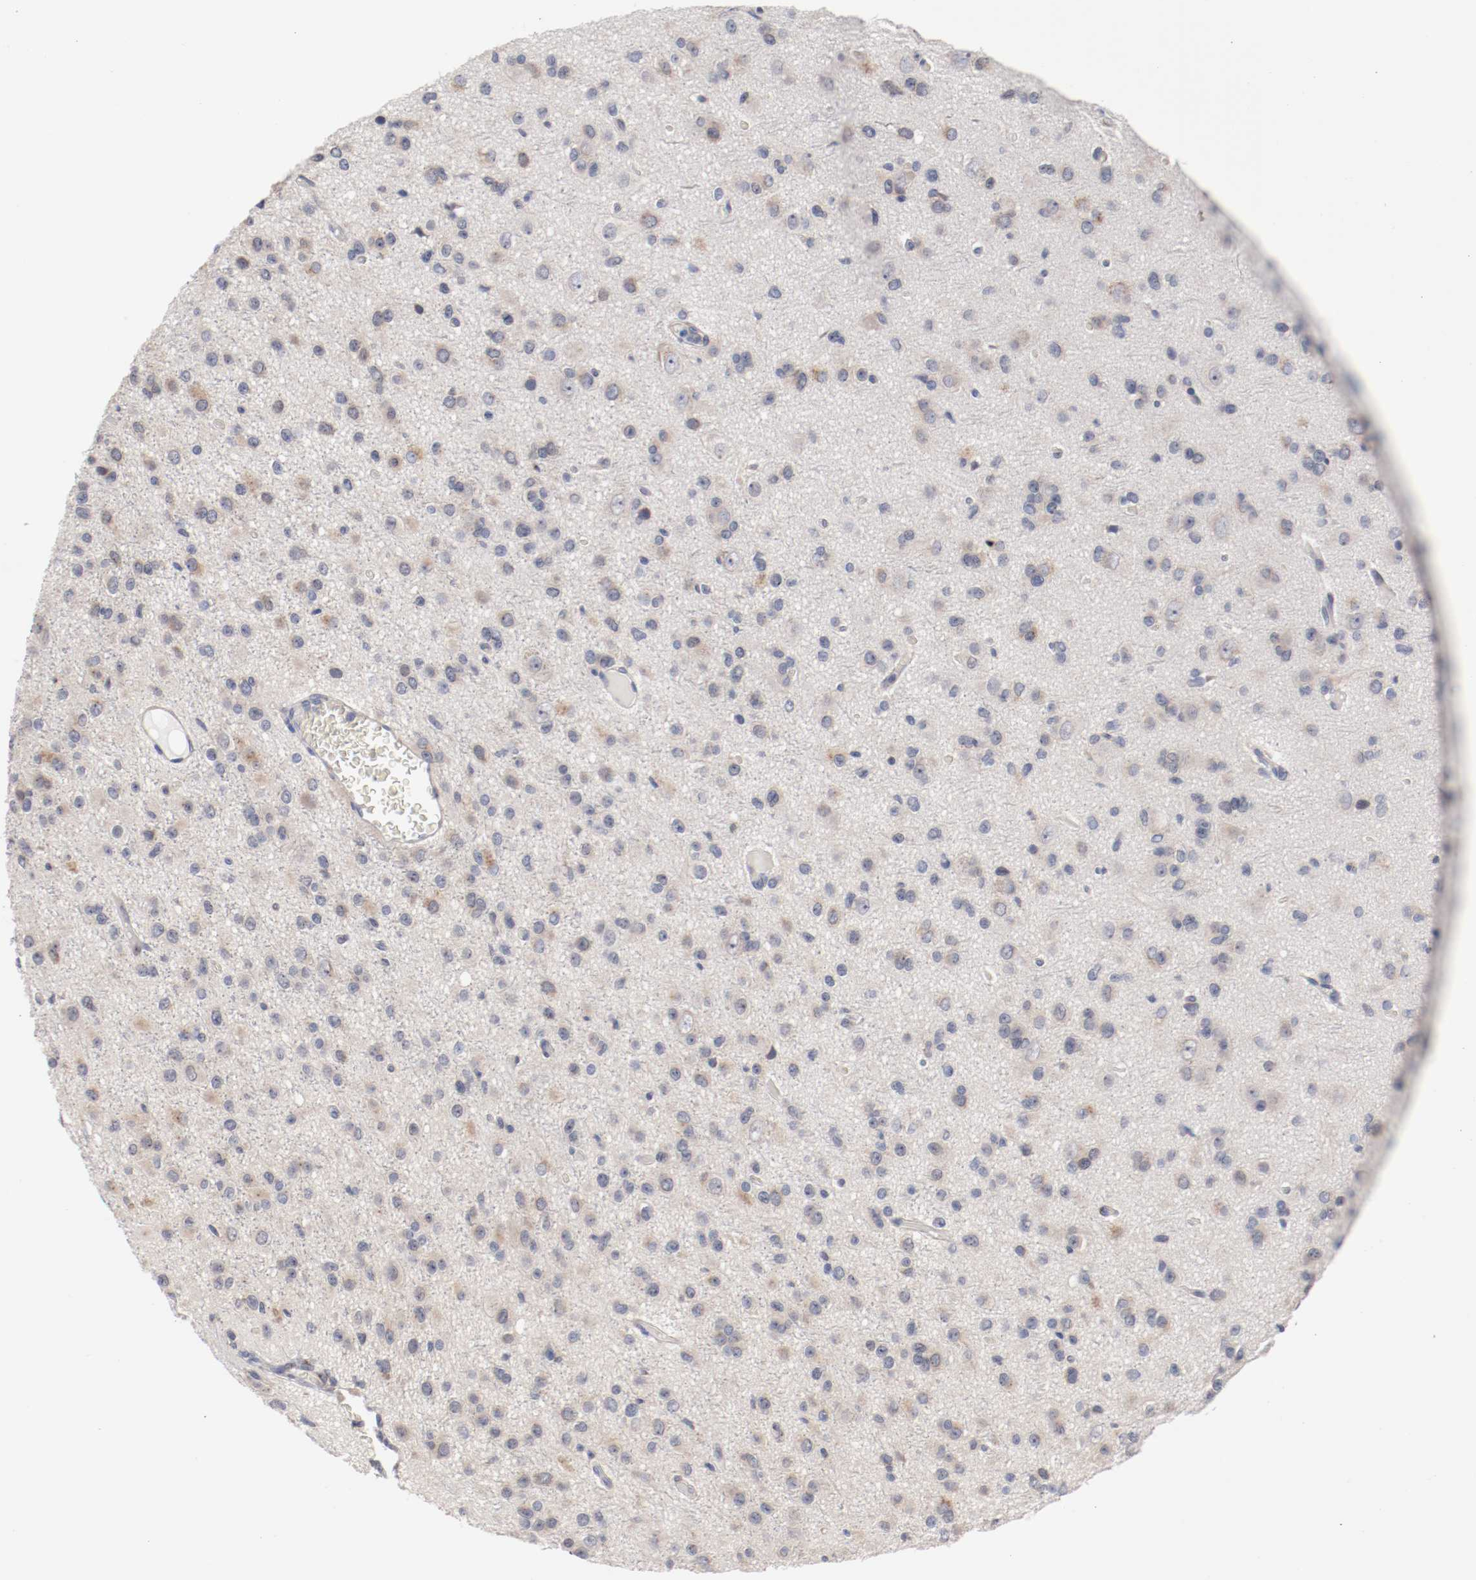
{"staining": {"intensity": "weak", "quantity": "25%-75%", "location": "cytoplasmic/membranous"}, "tissue": "glioma", "cell_type": "Tumor cells", "image_type": "cancer", "snomed": [{"axis": "morphology", "description": "Glioma, malignant, Low grade"}, {"axis": "topography", "description": "Brain"}], "caption": "Brown immunohistochemical staining in human low-grade glioma (malignant) demonstrates weak cytoplasmic/membranous positivity in approximately 25%-75% of tumor cells. Nuclei are stained in blue.", "gene": "GPR143", "patient": {"sex": "male", "age": 42}}